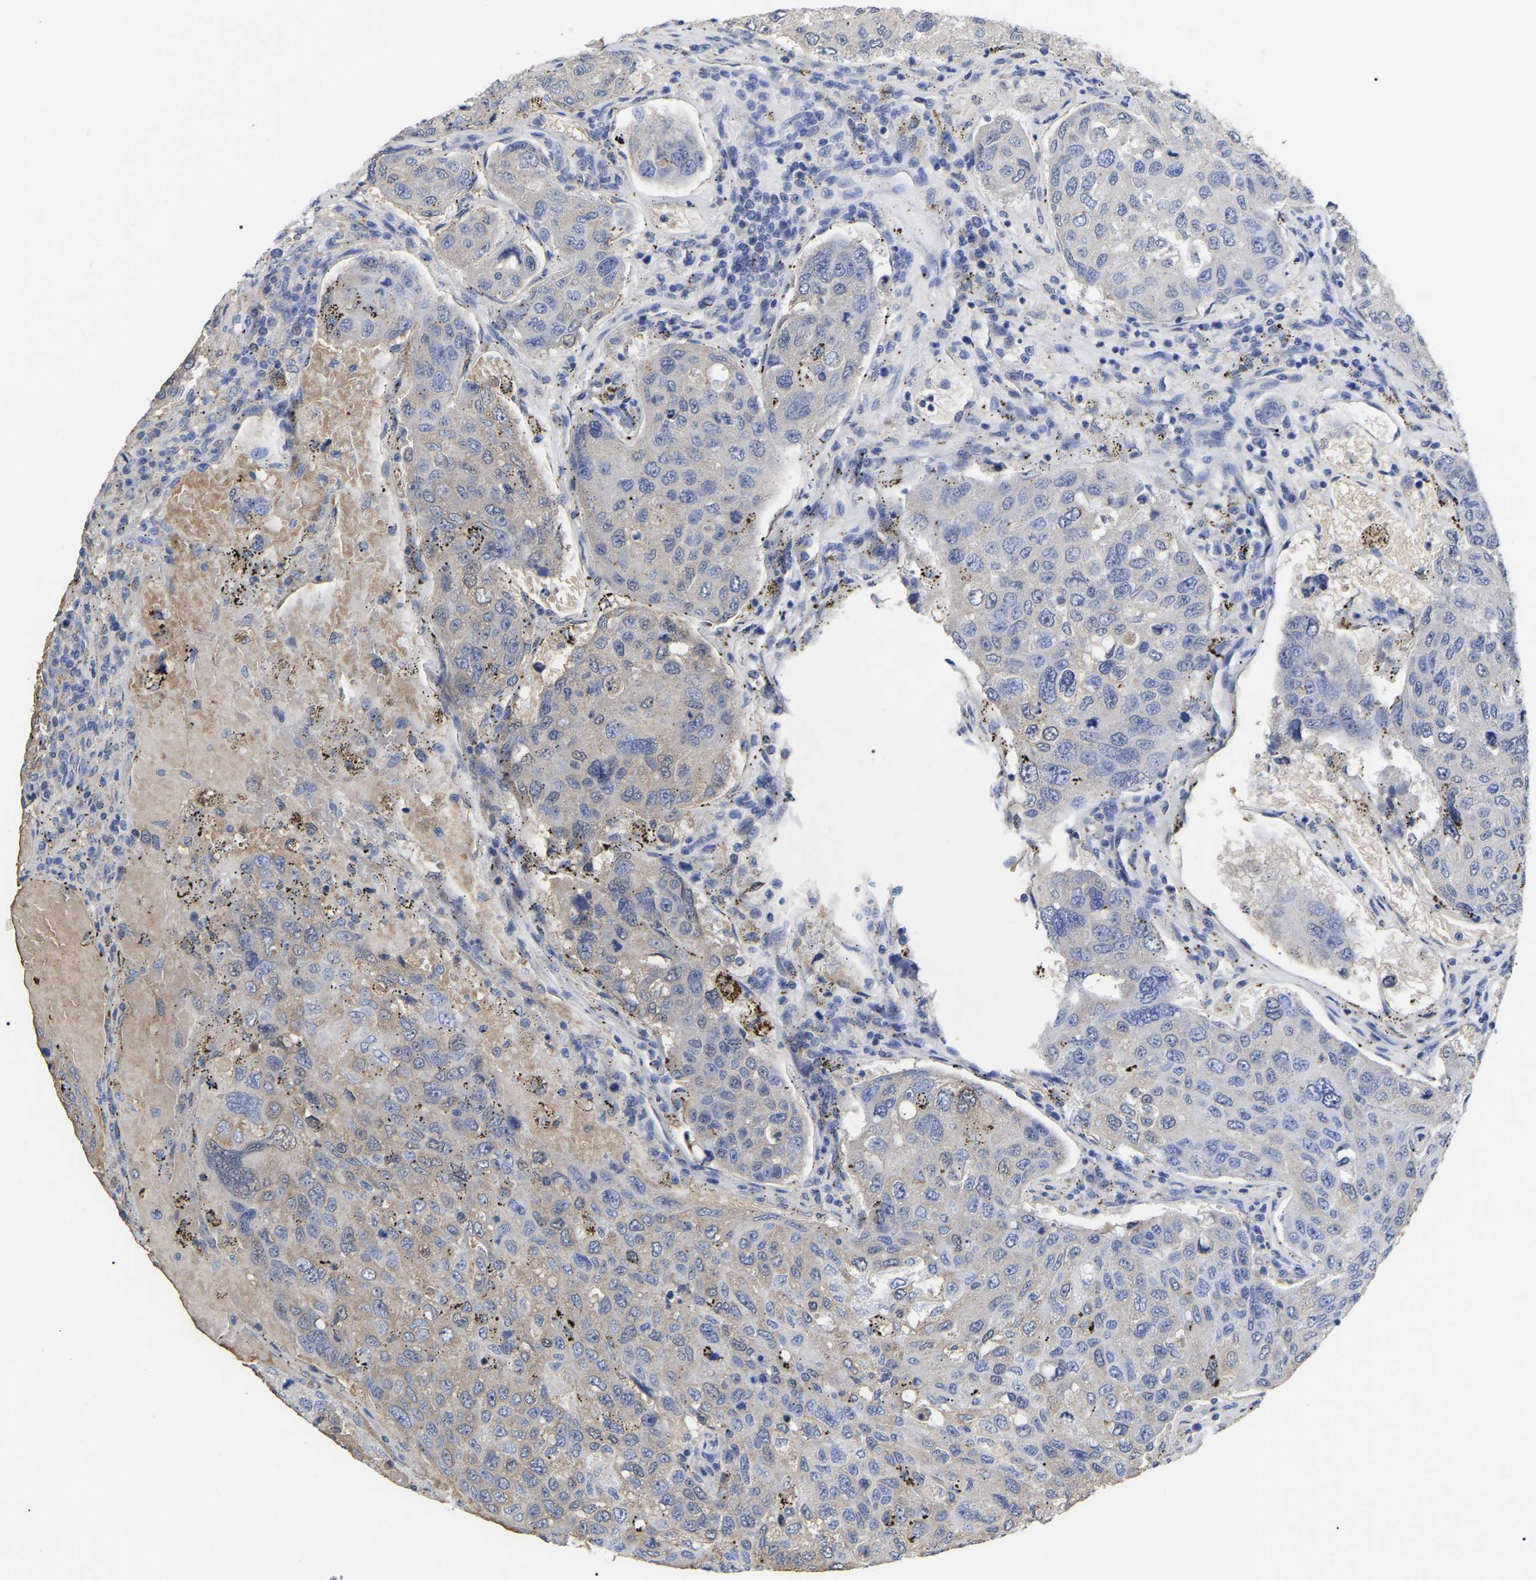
{"staining": {"intensity": "negative", "quantity": "none", "location": "none"}, "tissue": "urothelial cancer", "cell_type": "Tumor cells", "image_type": "cancer", "snomed": [{"axis": "morphology", "description": "Urothelial carcinoma, High grade"}, {"axis": "topography", "description": "Lymph node"}, {"axis": "topography", "description": "Urinary bladder"}], "caption": "Protein analysis of urothelial cancer exhibits no significant expression in tumor cells.", "gene": "GDF3", "patient": {"sex": "male", "age": 51}}